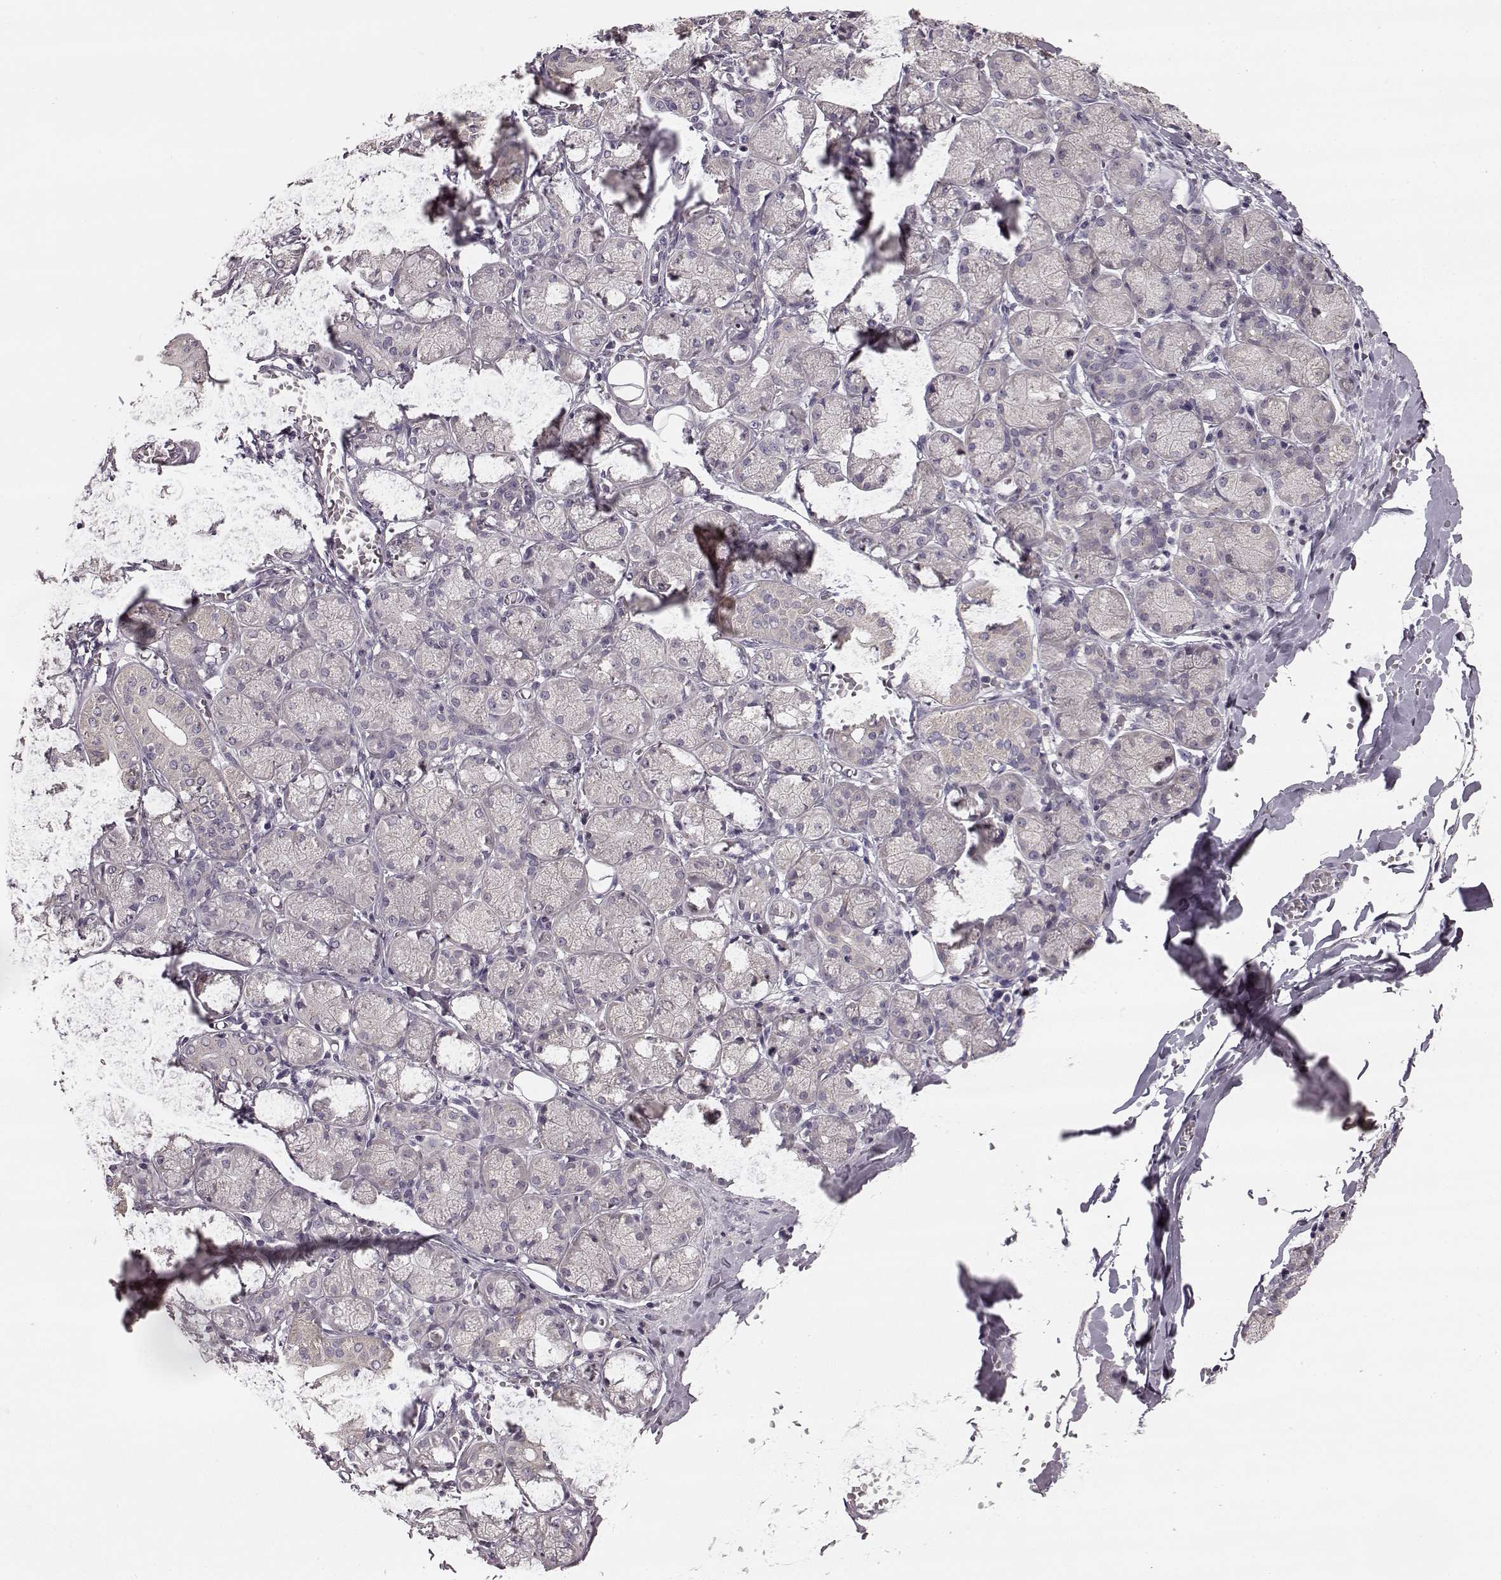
{"staining": {"intensity": "negative", "quantity": "none", "location": "none"}, "tissue": "salivary gland", "cell_type": "Glandular cells", "image_type": "normal", "snomed": [{"axis": "morphology", "description": "Normal tissue, NOS"}, {"axis": "topography", "description": "Salivary gland"}, {"axis": "topography", "description": "Peripheral nerve tissue"}], "caption": "A photomicrograph of salivary gland stained for a protein displays no brown staining in glandular cells. Brightfield microscopy of immunohistochemistry stained with DAB (3,3'-diaminobenzidine) (brown) and hematoxylin (blue), captured at high magnification.", "gene": "HMMR", "patient": {"sex": "female", "age": 24}}